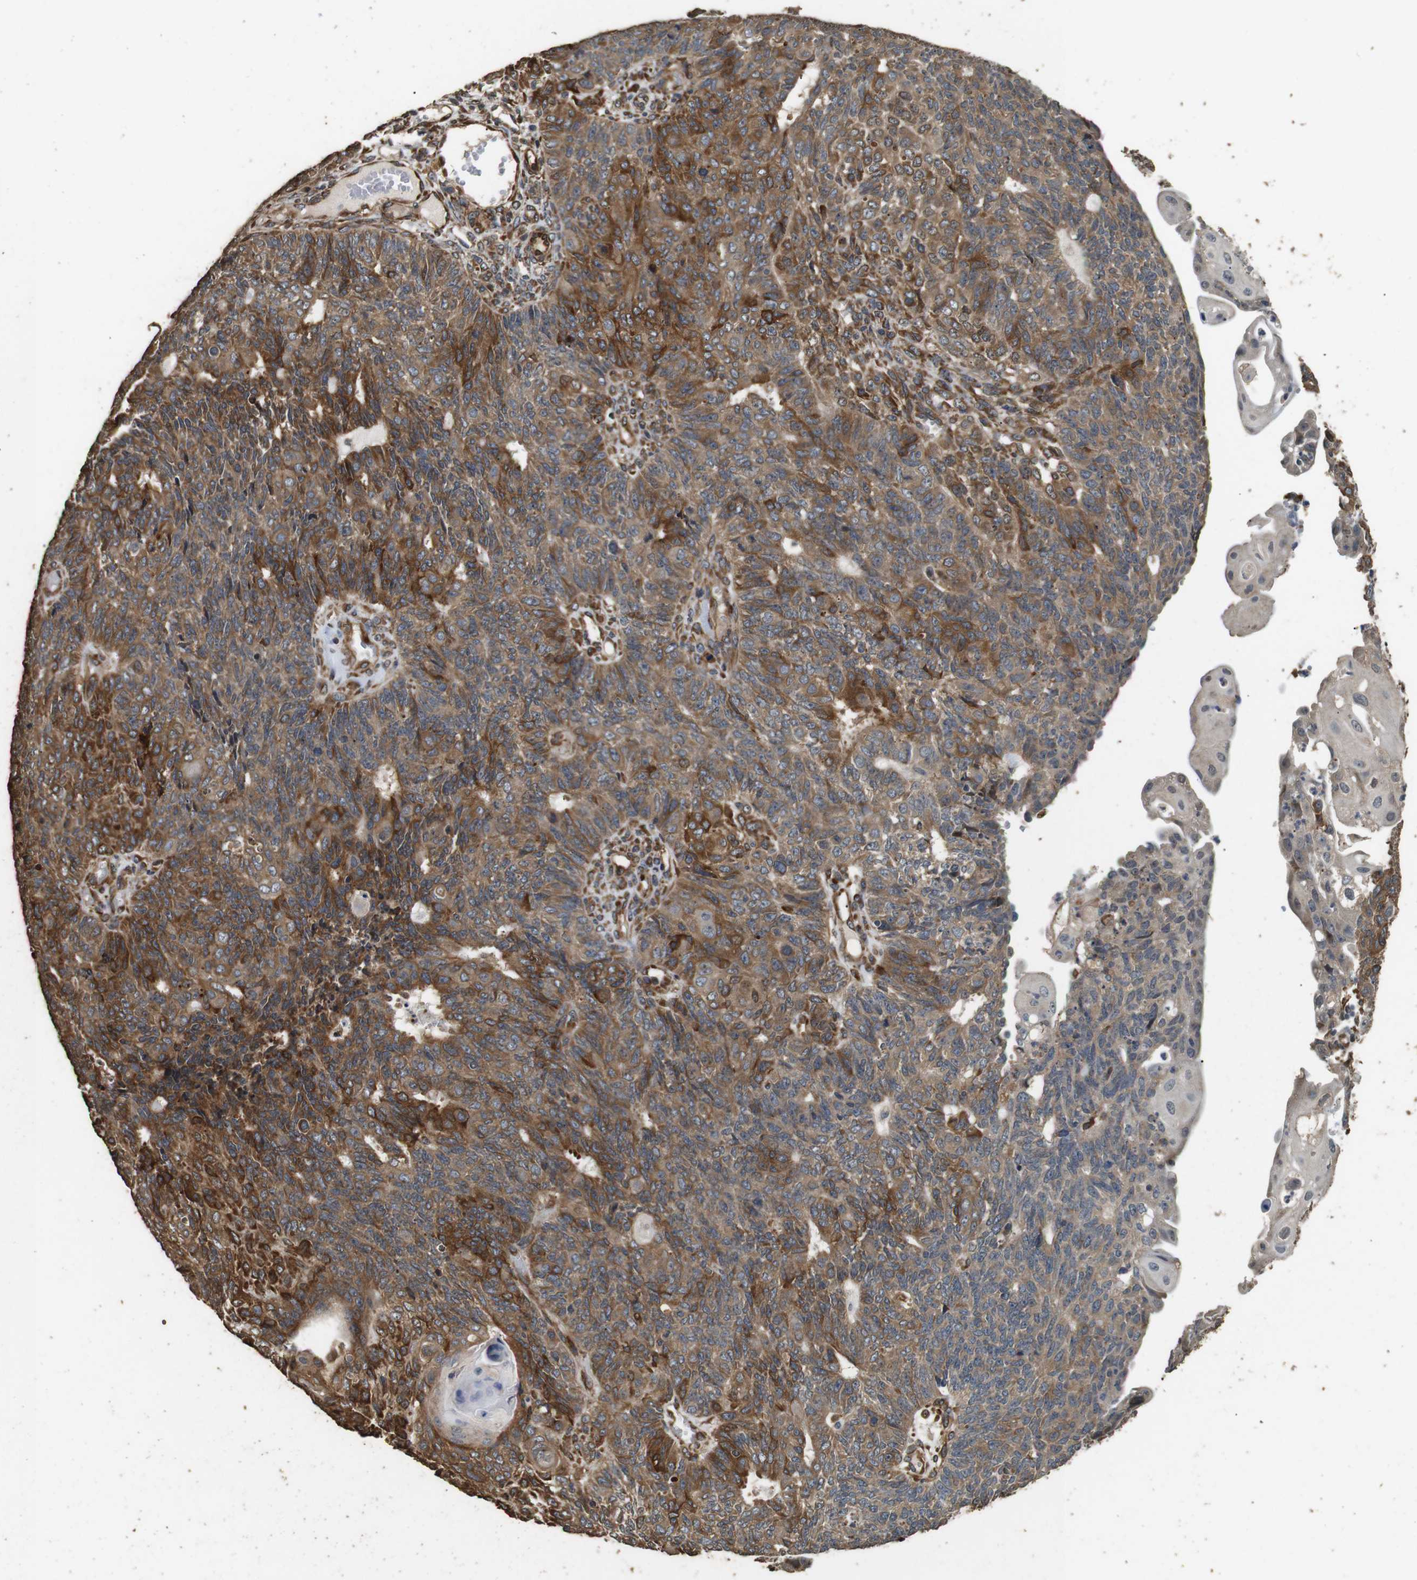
{"staining": {"intensity": "strong", "quantity": ">75%", "location": "cytoplasmic/membranous"}, "tissue": "endometrial cancer", "cell_type": "Tumor cells", "image_type": "cancer", "snomed": [{"axis": "morphology", "description": "Adenocarcinoma, NOS"}, {"axis": "topography", "description": "Endometrium"}], "caption": "Immunohistochemistry (IHC) photomicrograph of human adenocarcinoma (endometrial) stained for a protein (brown), which shows high levels of strong cytoplasmic/membranous positivity in approximately >75% of tumor cells.", "gene": "CNPY4", "patient": {"sex": "female", "age": 32}}